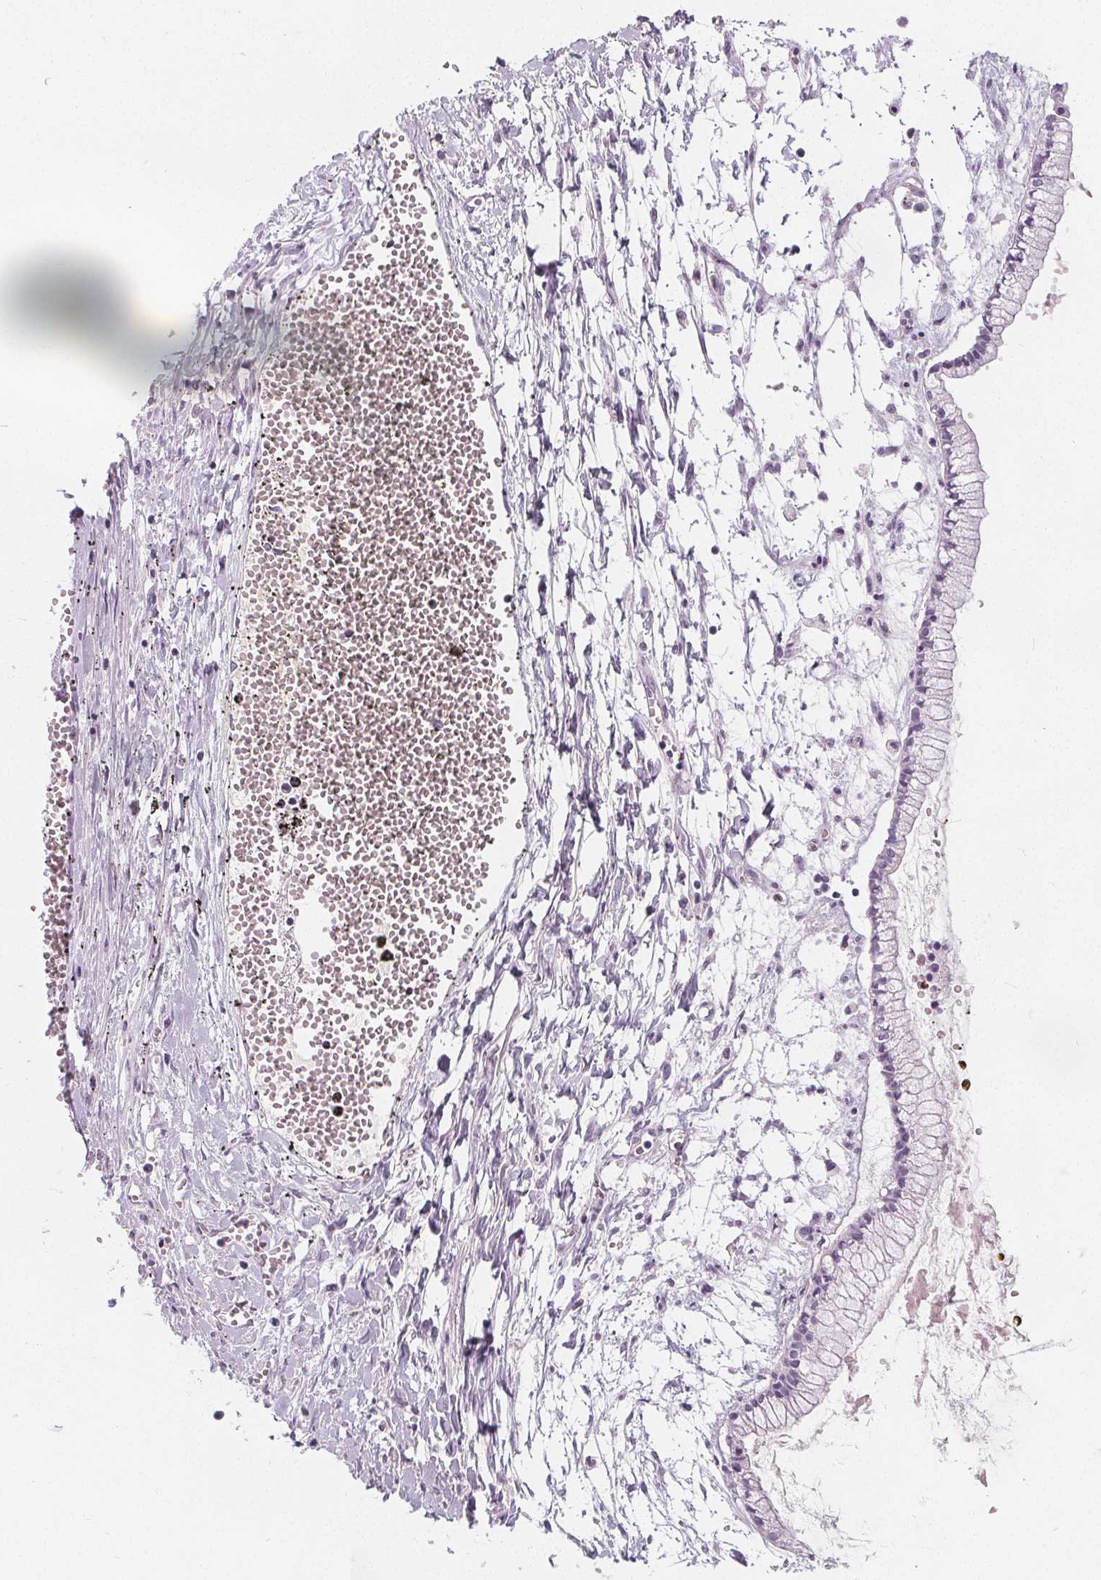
{"staining": {"intensity": "negative", "quantity": "none", "location": "none"}, "tissue": "ovarian cancer", "cell_type": "Tumor cells", "image_type": "cancer", "snomed": [{"axis": "morphology", "description": "Cystadenocarcinoma, mucinous, NOS"}, {"axis": "topography", "description": "Ovary"}], "caption": "This is an IHC photomicrograph of ovarian mucinous cystadenocarcinoma. There is no staining in tumor cells.", "gene": "DBX2", "patient": {"sex": "female", "age": 67}}